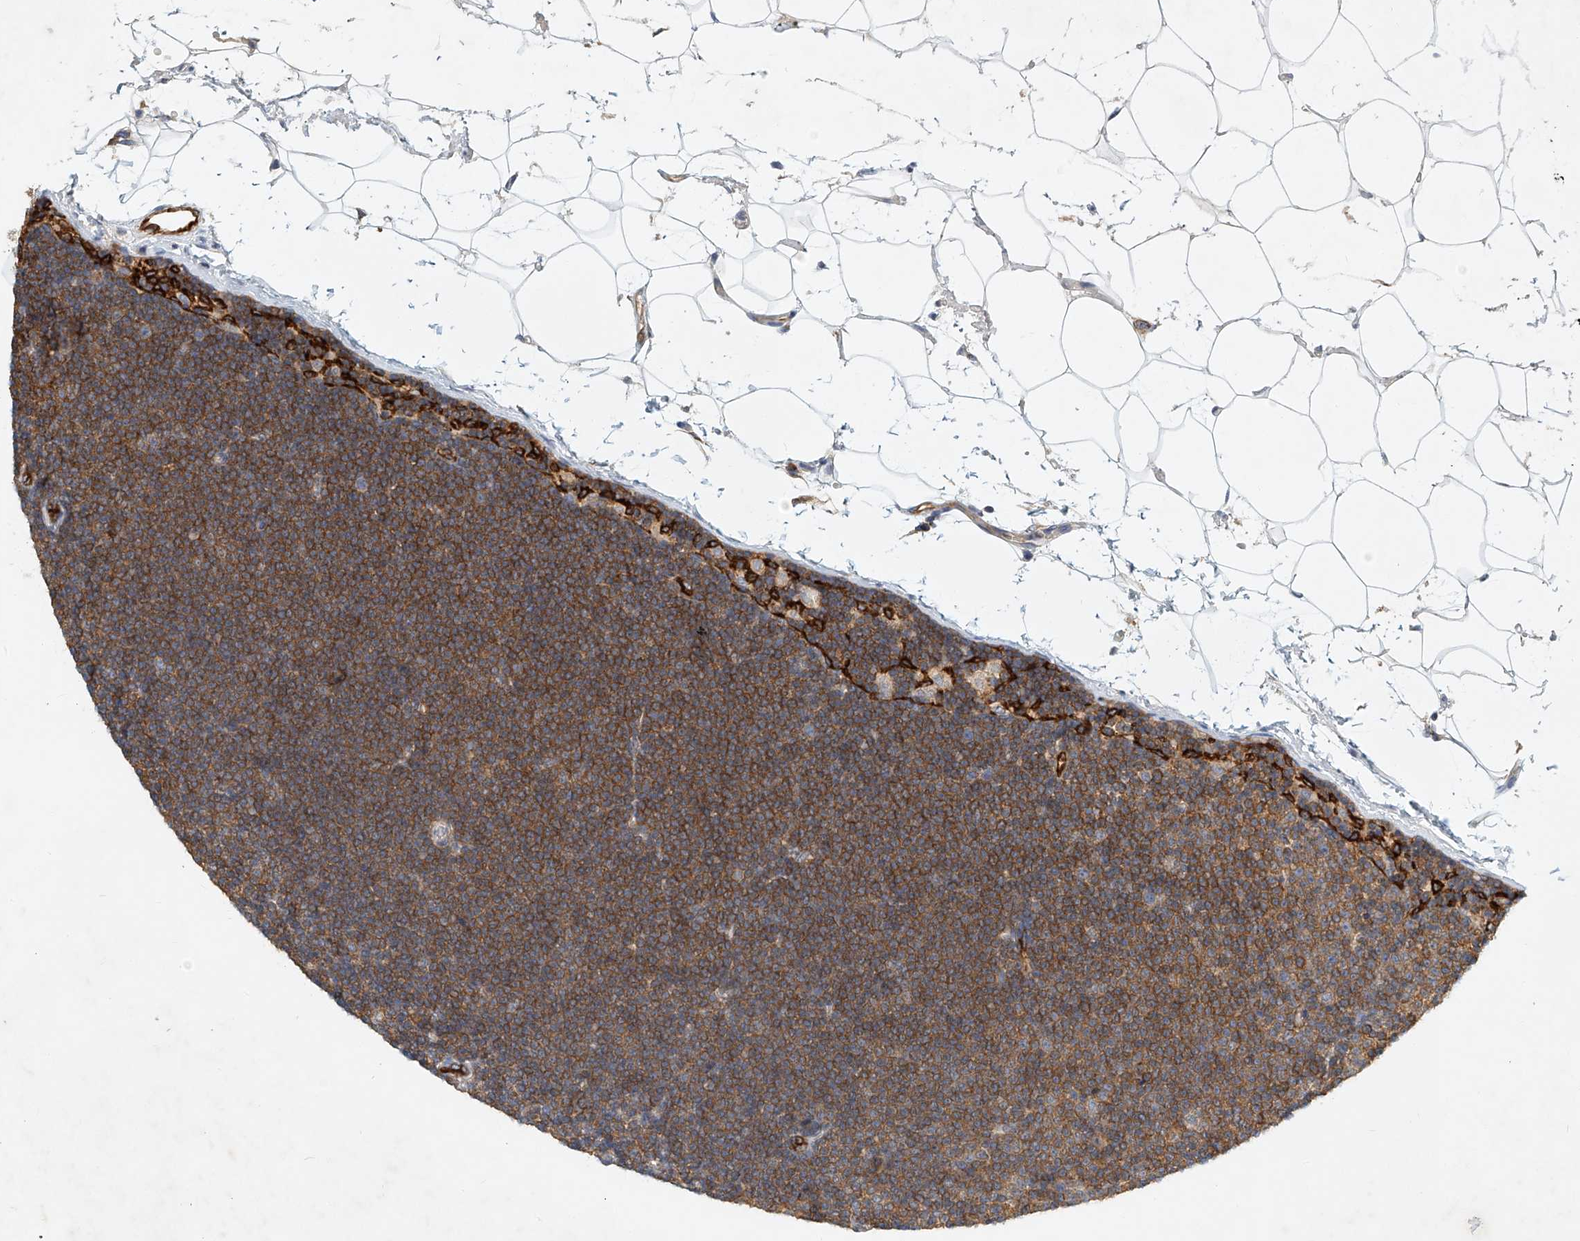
{"staining": {"intensity": "moderate", "quantity": ">75%", "location": "cytoplasmic/membranous"}, "tissue": "lymphoma", "cell_type": "Tumor cells", "image_type": "cancer", "snomed": [{"axis": "morphology", "description": "Malignant lymphoma, non-Hodgkin's type, Low grade"}, {"axis": "topography", "description": "Lymph node"}], "caption": "The photomicrograph shows a brown stain indicating the presence of a protein in the cytoplasmic/membranous of tumor cells in lymphoma.", "gene": "CARMIL1", "patient": {"sex": "female", "age": 53}}